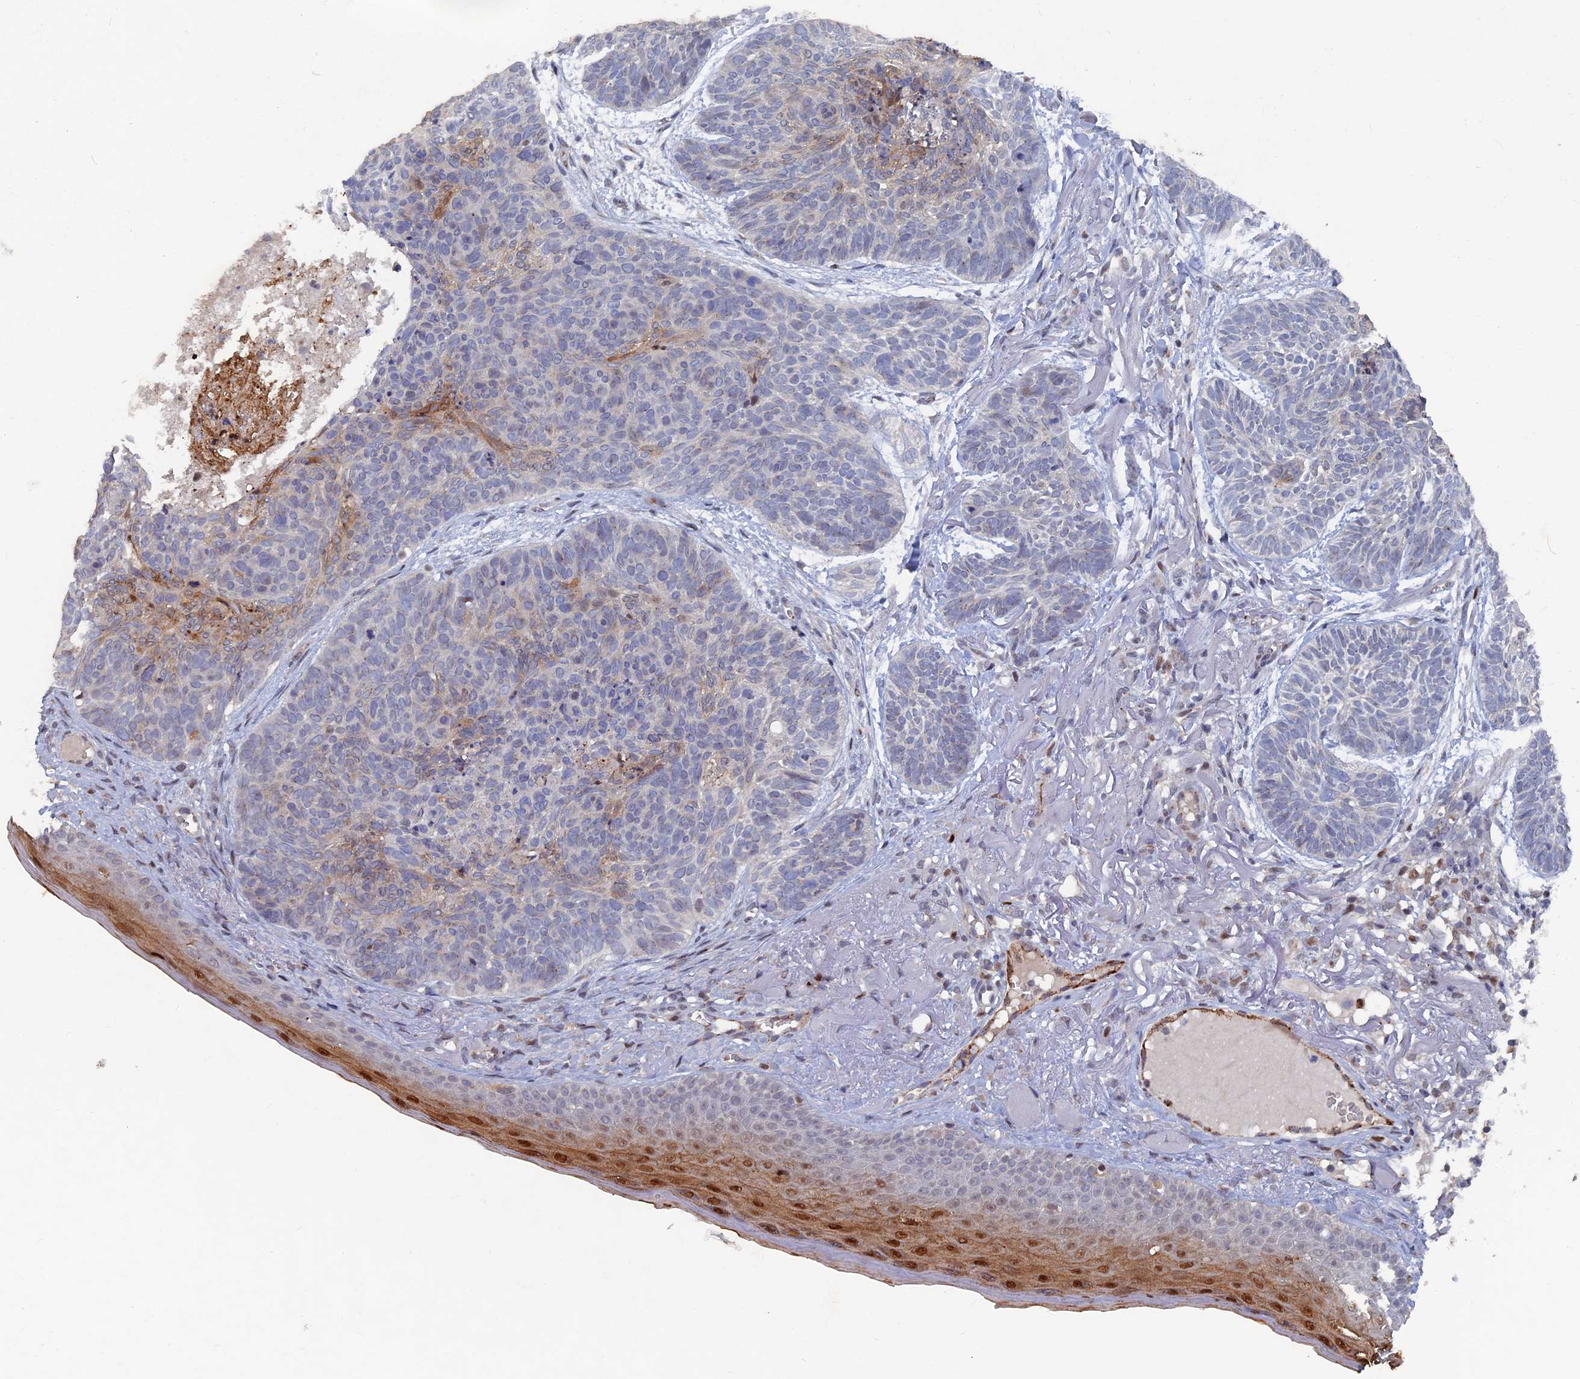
{"staining": {"intensity": "negative", "quantity": "none", "location": "none"}, "tissue": "skin cancer", "cell_type": "Tumor cells", "image_type": "cancer", "snomed": [{"axis": "morphology", "description": "Normal tissue, NOS"}, {"axis": "morphology", "description": "Basal cell carcinoma"}, {"axis": "topography", "description": "Skin"}], "caption": "Image shows no significant protein positivity in tumor cells of basal cell carcinoma (skin).", "gene": "SH3D21", "patient": {"sex": "male", "age": 66}}